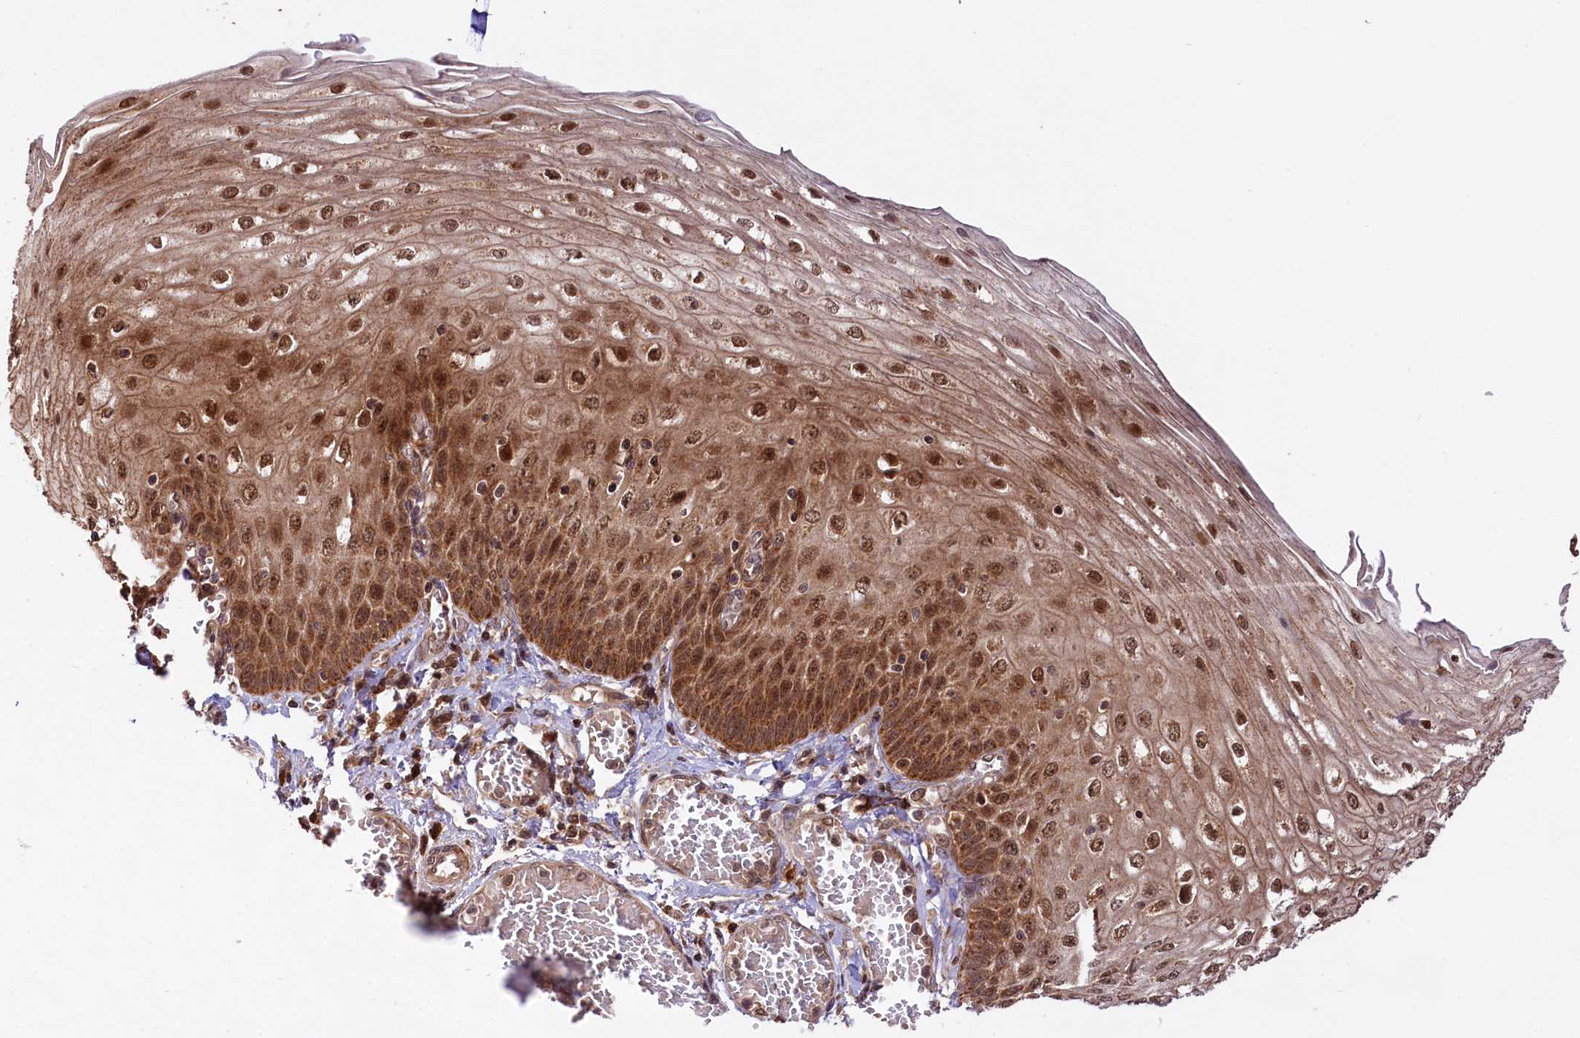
{"staining": {"intensity": "strong", "quantity": ">75%", "location": "cytoplasmic/membranous,nuclear"}, "tissue": "esophagus", "cell_type": "Squamous epithelial cells", "image_type": "normal", "snomed": [{"axis": "morphology", "description": "Normal tissue, NOS"}, {"axis": "topography", "description": "Esophagus"}], "caption": "Immunohistochemical staining of normal human esophagus exhibits high levels of strong cytoplasmic/membranous,nuclear staining in about >75% of squamous epithelial cells.", "gene": "UBE3A", "patient": {"sex": "male", "age": 81}}